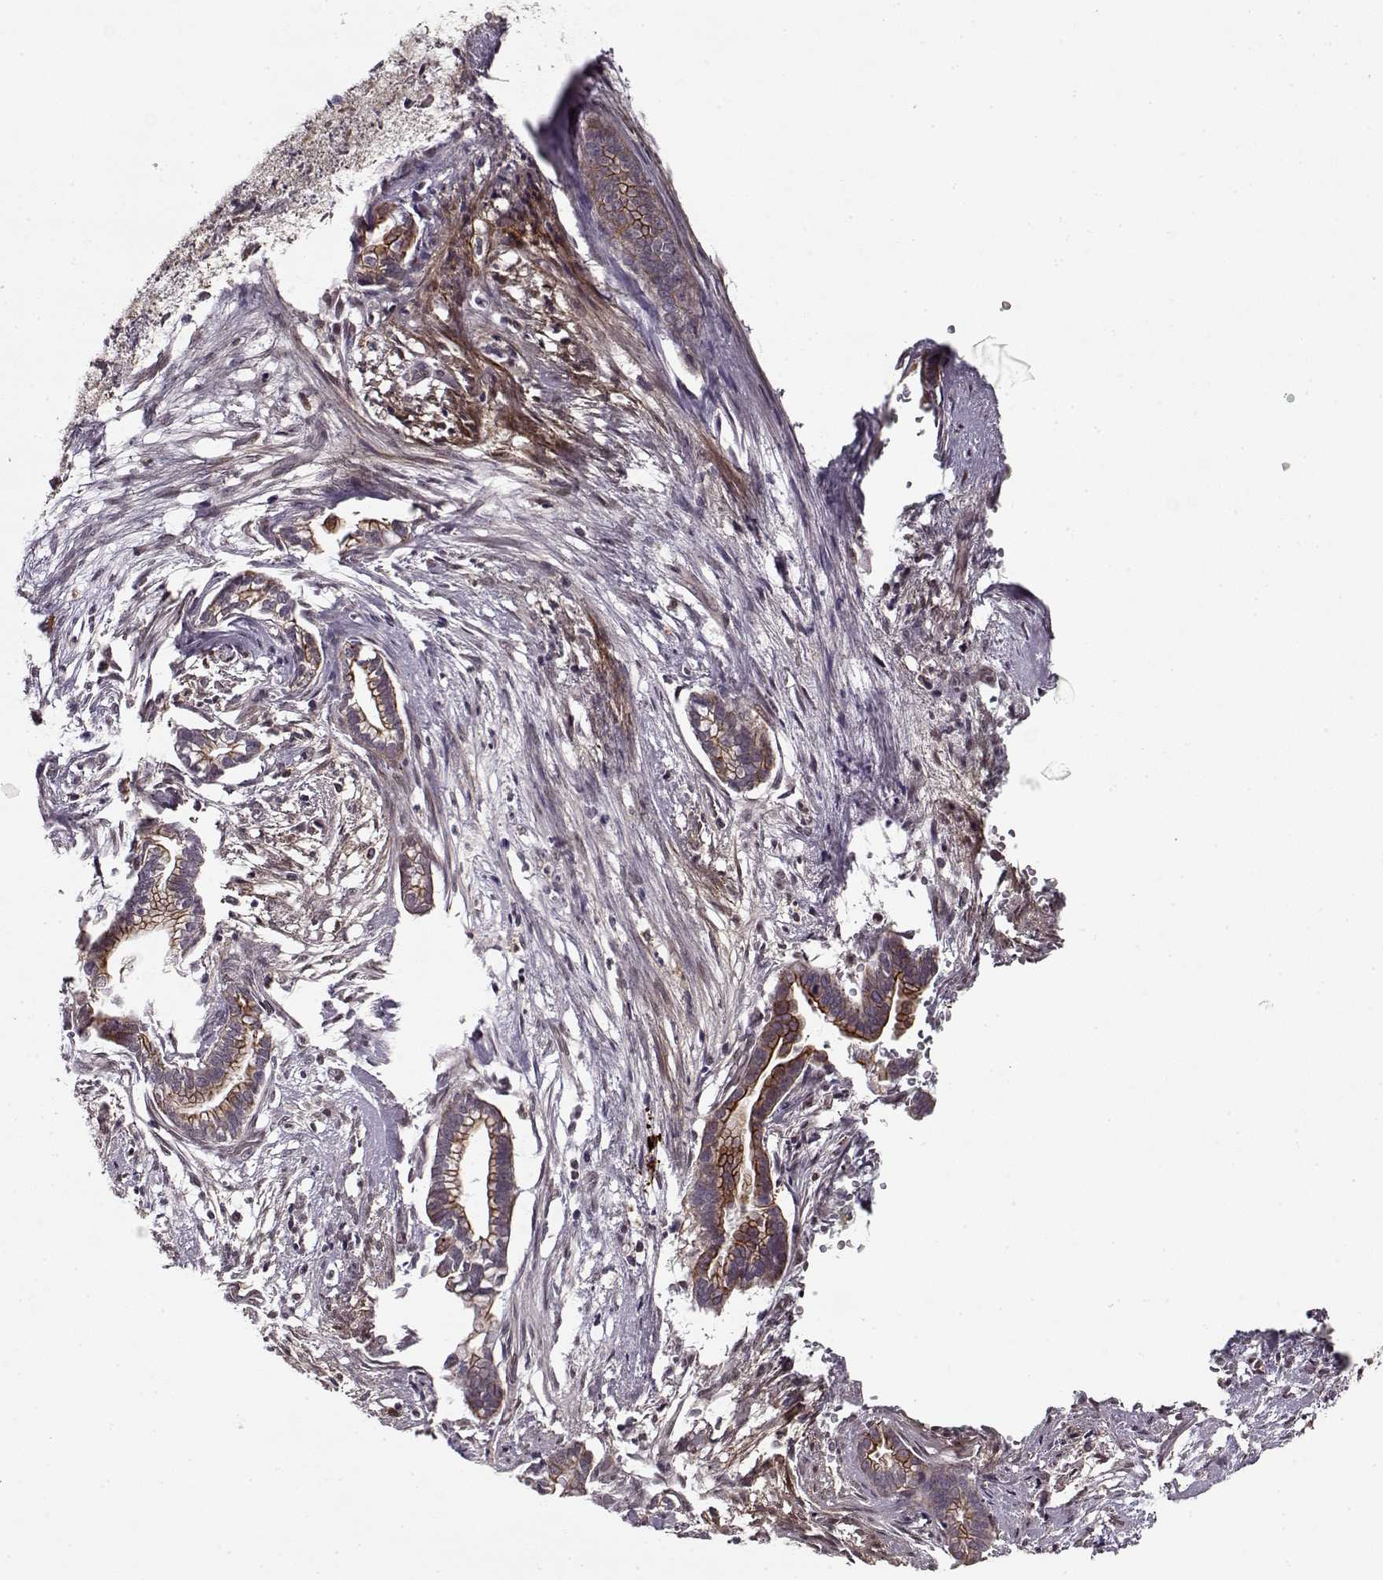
{"staining": {"intensity": "strong", "quantity": ">75%", "location": "cytoplasmic/membranous"}, "tissue": "cervical cancer", "cell_type": "Tumor cells", "image_type": "cancer", "snomed": [{"axis": "morphology", "description": "Adenocarcinoma, NOS"}, {"axis": "topography", "description": "Cervix"}], "caption": "Immunohistochemistry micrograph of neoplastic tissue: human cervical cancer stained using IHC shows high levels of strong protein expression localized specifically in the cytoplasmic/membranous of tumor cells, appearing as a cytoplasmic/membranous brown color.", "gene": "DENND4B", "patient": {"sex": "female", "age": 62}}